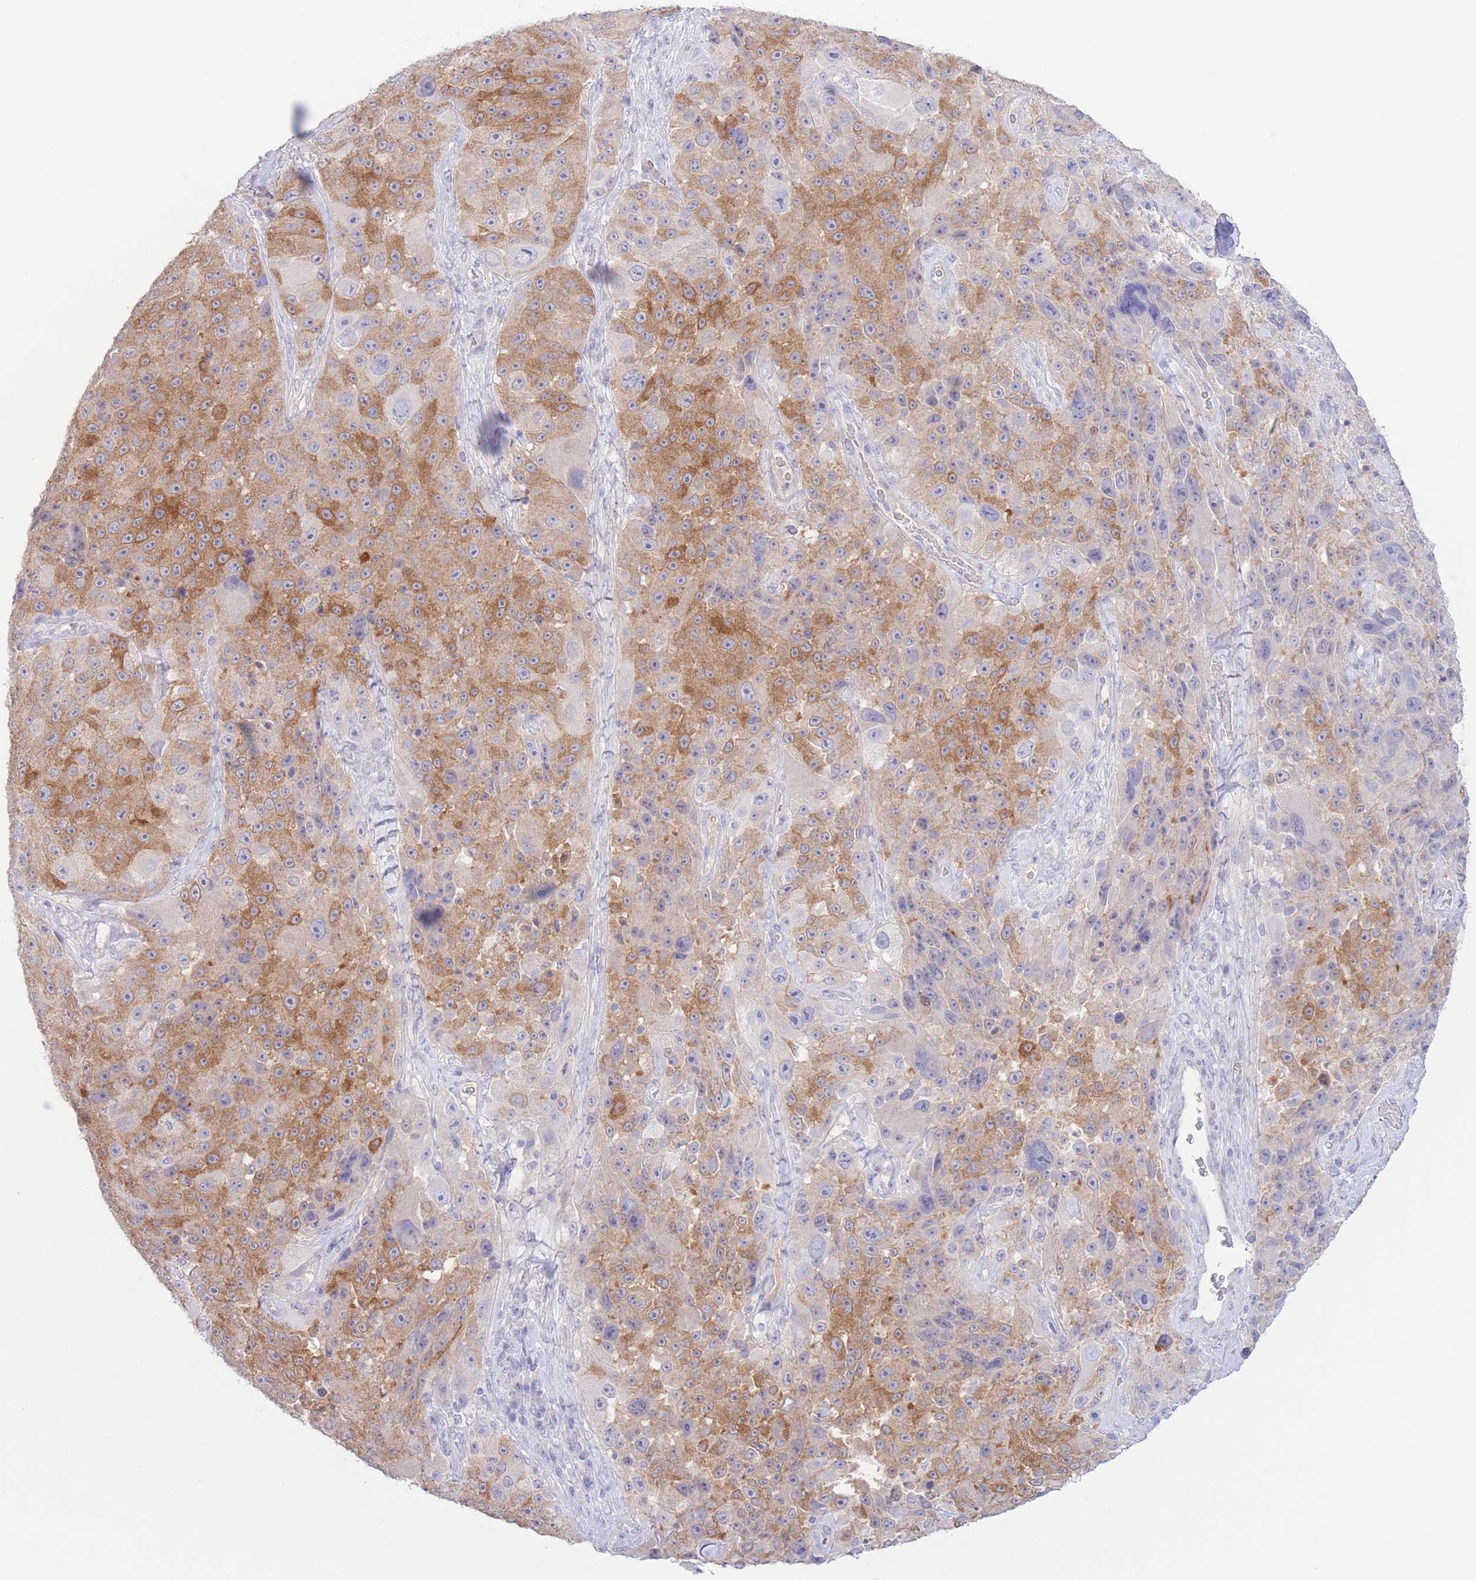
{"staining": {"intensity": "moderate", "quantity": "<25%", "location": "cytoplasmic/membranous"}, "tissue": "melanoma", "cell_type": "Tumor cells", "image_type": "cancer", "snomed": [{"axis": "morphology", "description": "Malignant melanoma, Metastatic site"}, {"axis": "topography", "description": "Lymph node"}], "caption": "Protein analysis of melanoma tissue demonstrates moderate cytoplasmic/membranous positivity in about <25% of tumor cells.", "gene": "PKLR", "patient": {"sex": "male", "age": 62}}